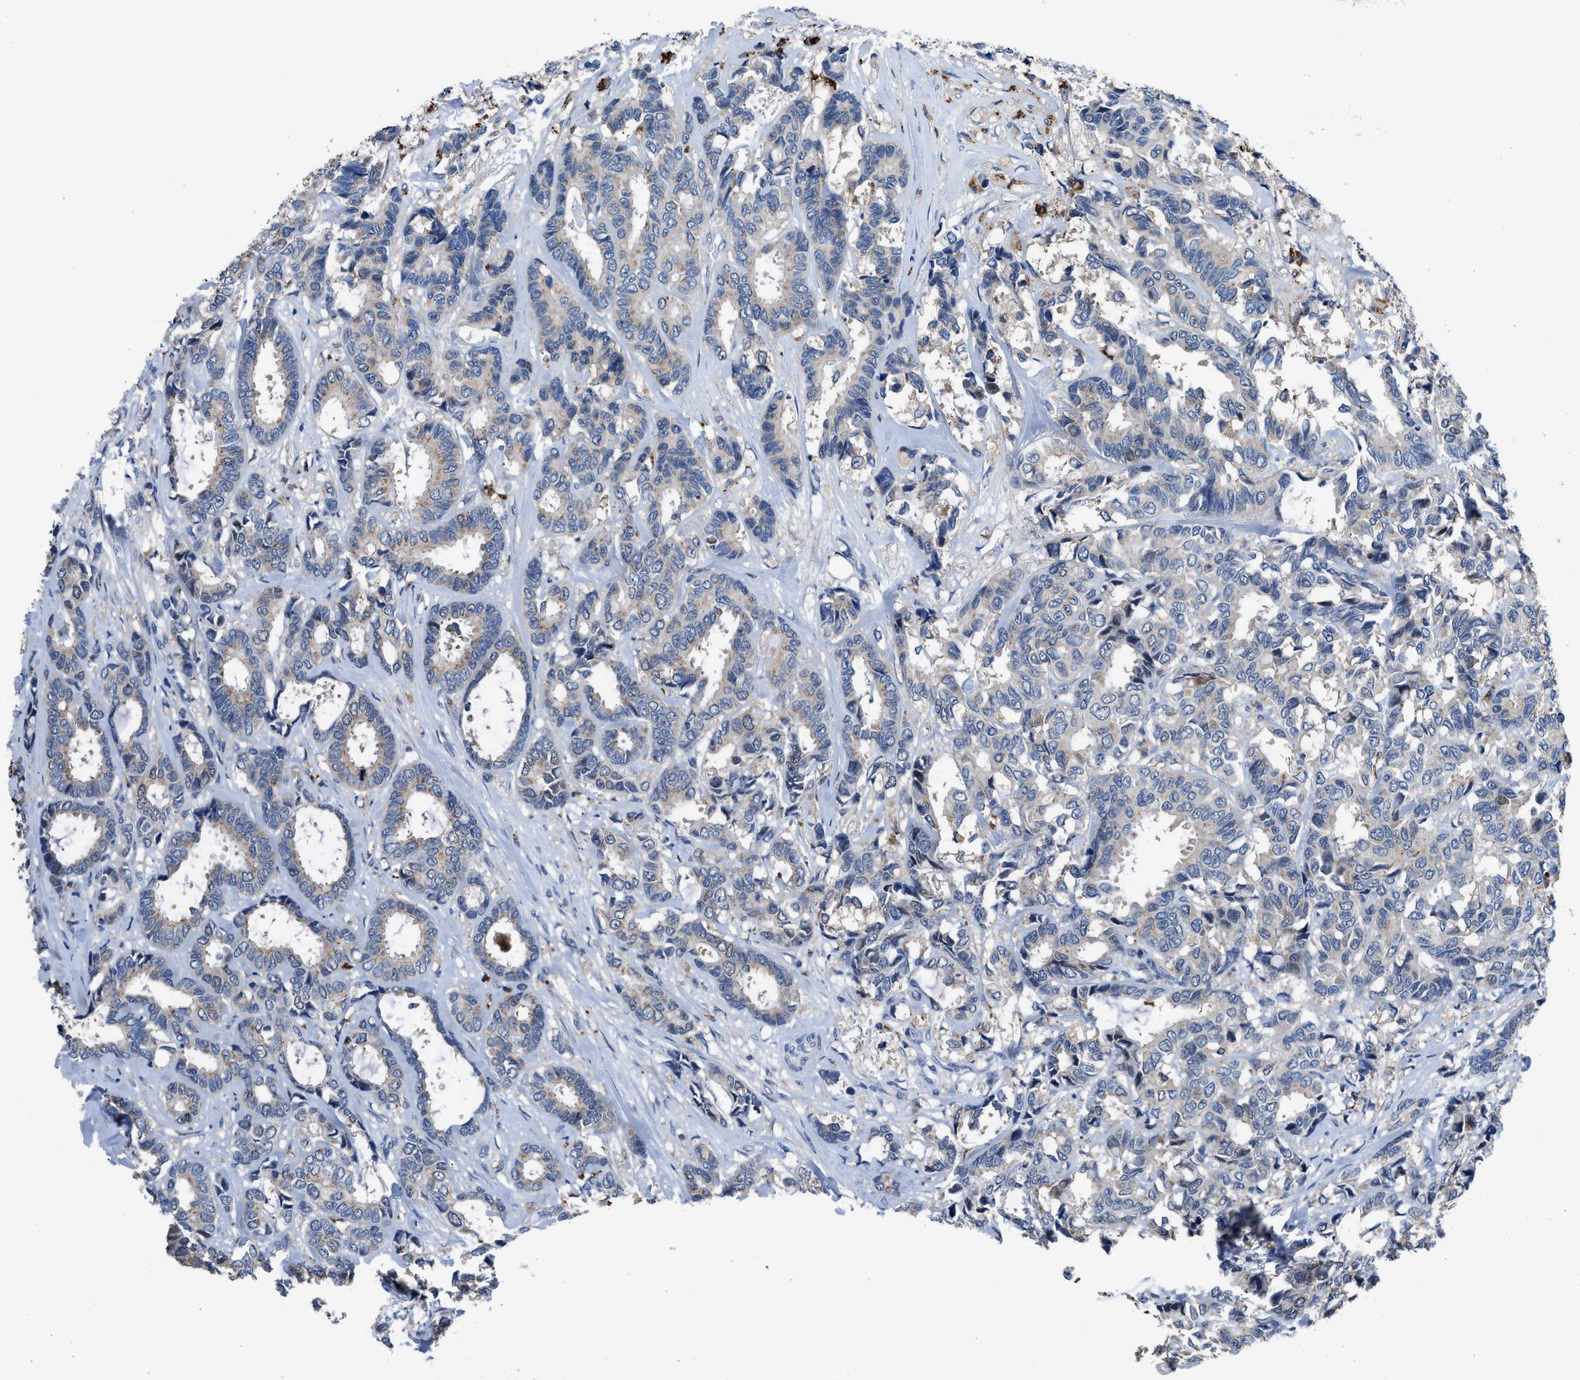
{"staining": {"intensity": "weak", "quantity": ">75%", "location": "cytoplasmic/membranous"}, "tissue": "breast cancer", "cell_type": "Tumor cells", "image_type": "cancer", "snomed": [{"axis": "morphology", "description": "Duct carcinoma"}, {"axis": "topography", "description": "Breast"}], "caption": "Protein staining of infiltrating ductal carcinoma (breast) tissue demonstrates weak cytoplasmic/membranous staining in about >75% of tumor cells. The staining was performed using DAB to visualize the protein expression in brown, while the nuclei were stained in blue with hematoxylin (Magnification: 20x).", "gene": "UAP1", "patient": {"sex": "female", "age": 87}}